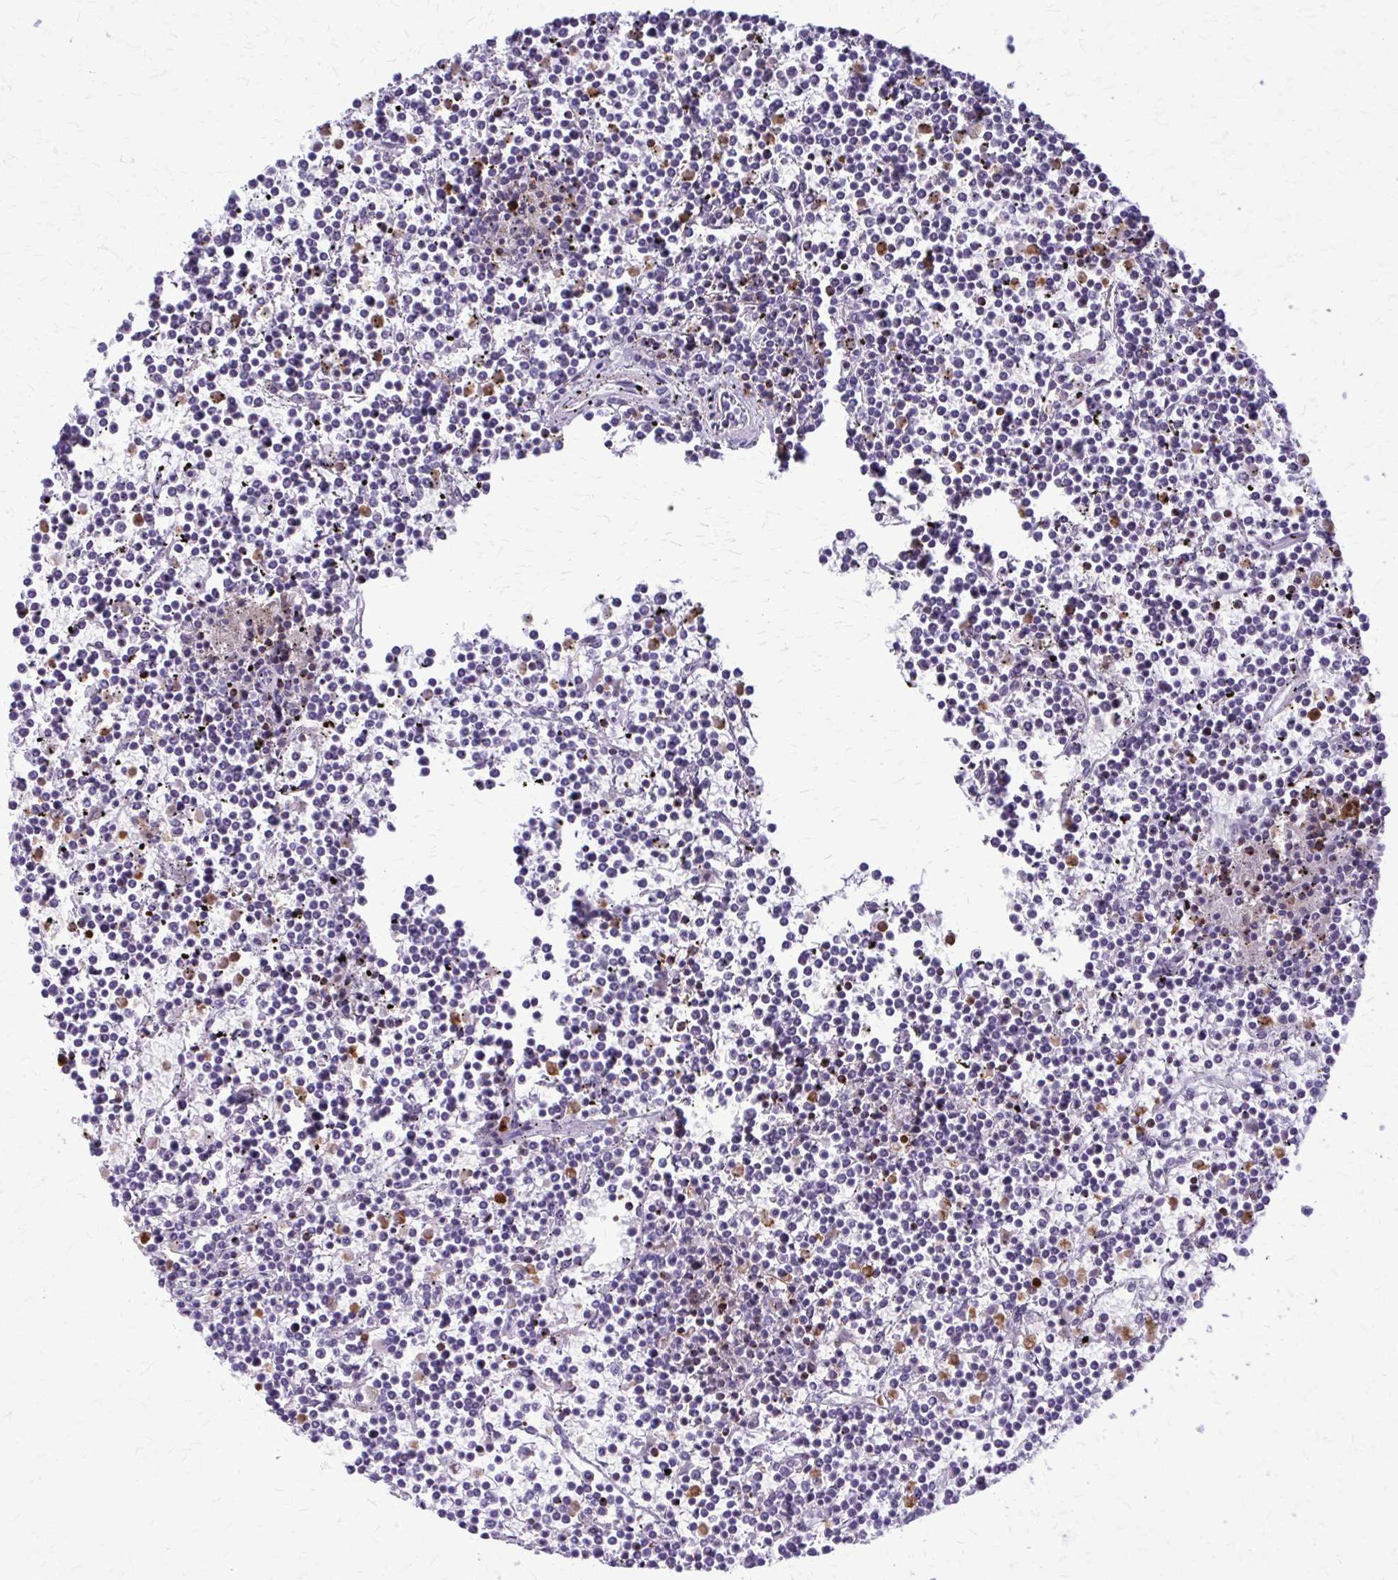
{"staining": {"intensity": "negative", "quantity": "none", "location": "none"}, "tissue": "lymphoma", "cell_type": "Tumor cells", "image_type": "cancer", "snomed": [{"axis": "morphology", "description": "Malignant lymphoma, non-Hodgkin's type, Low grade"}, {"axis": "topography", "description": "Spleen"}], "caption": "Immunohistochemistry (IHC) of human low-grade malignant lymphoma, non-Hodgkin's type exhibits no expression in tumor cells.", "gene": "PEDS1", "patient": {"sex": "female", "age": 19}}